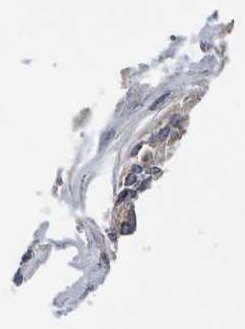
{"staining": {"intensity": "weak", "quantity": "<25%", "location": "cytoplasmic/membranous"}, "tissue": "cervical cancer", "cell_type": "Tumor cells", "image_type": "cancer", "snomed": [{"axis": "morphology", "description": "Squamous cell carcinoma, NOS"}, {"axis": "topography", "description": "Cervix"}], "caption": "Immunohistochemical staining of human cervical squamous cell carcinoma demonstrates no significant expression in tumor cells.", "gene": "IARS2", "patient": {"sex": "female", "age": 55}}